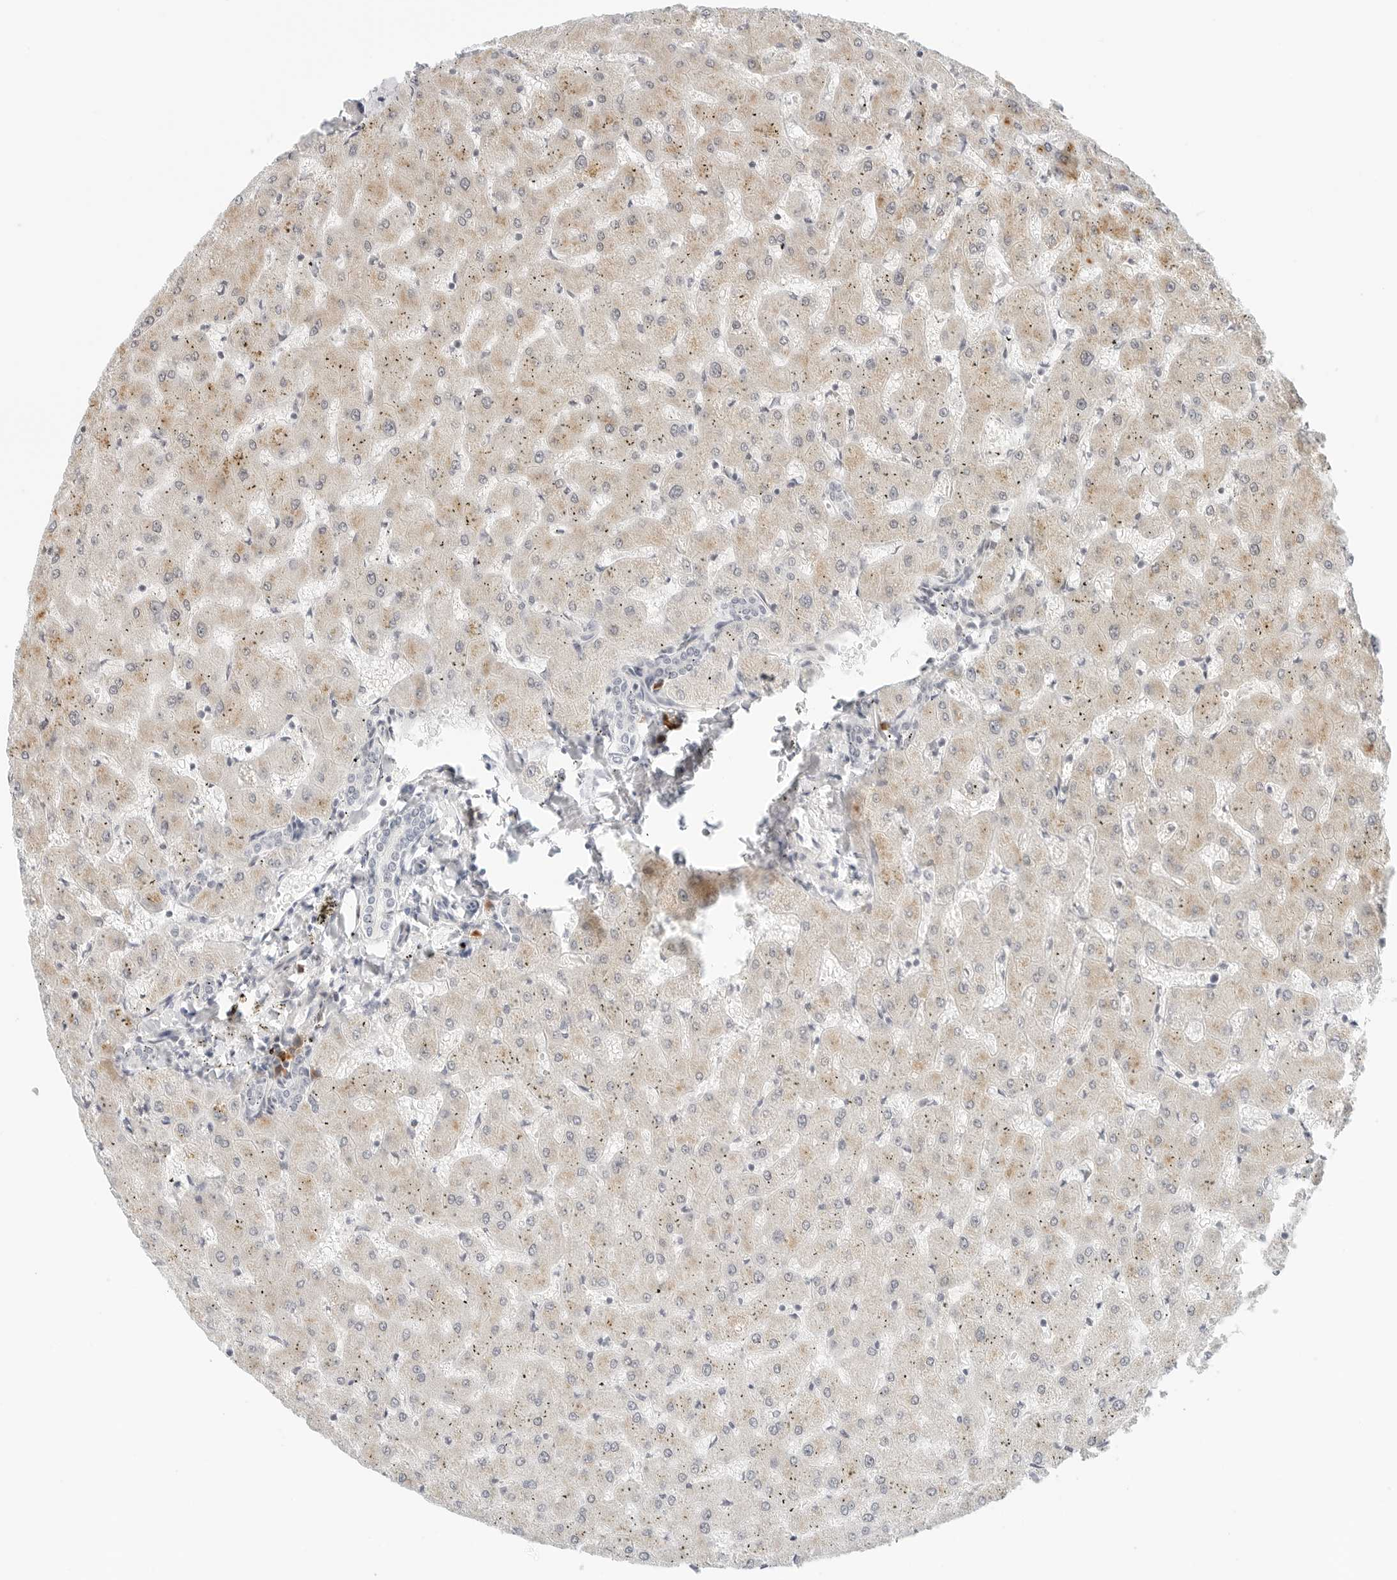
{"staining": {"intensity": "negative", "quantity": "none", "location": "none"}, "tissue": "liver", "cell_type": "Cholangiocytes", "image_type": "normal", "snomed": [{"axis": "morphology", "description": "Normal tissue, NOS"}, {"axis": "topography", "description": "Liver"}], "caption": "Immunohistochemical staining of benign human liver exhibits no significant staining in cholangiocytes.", "gene": "PARP10", "patient": {"sex": "female", "age": 63}}